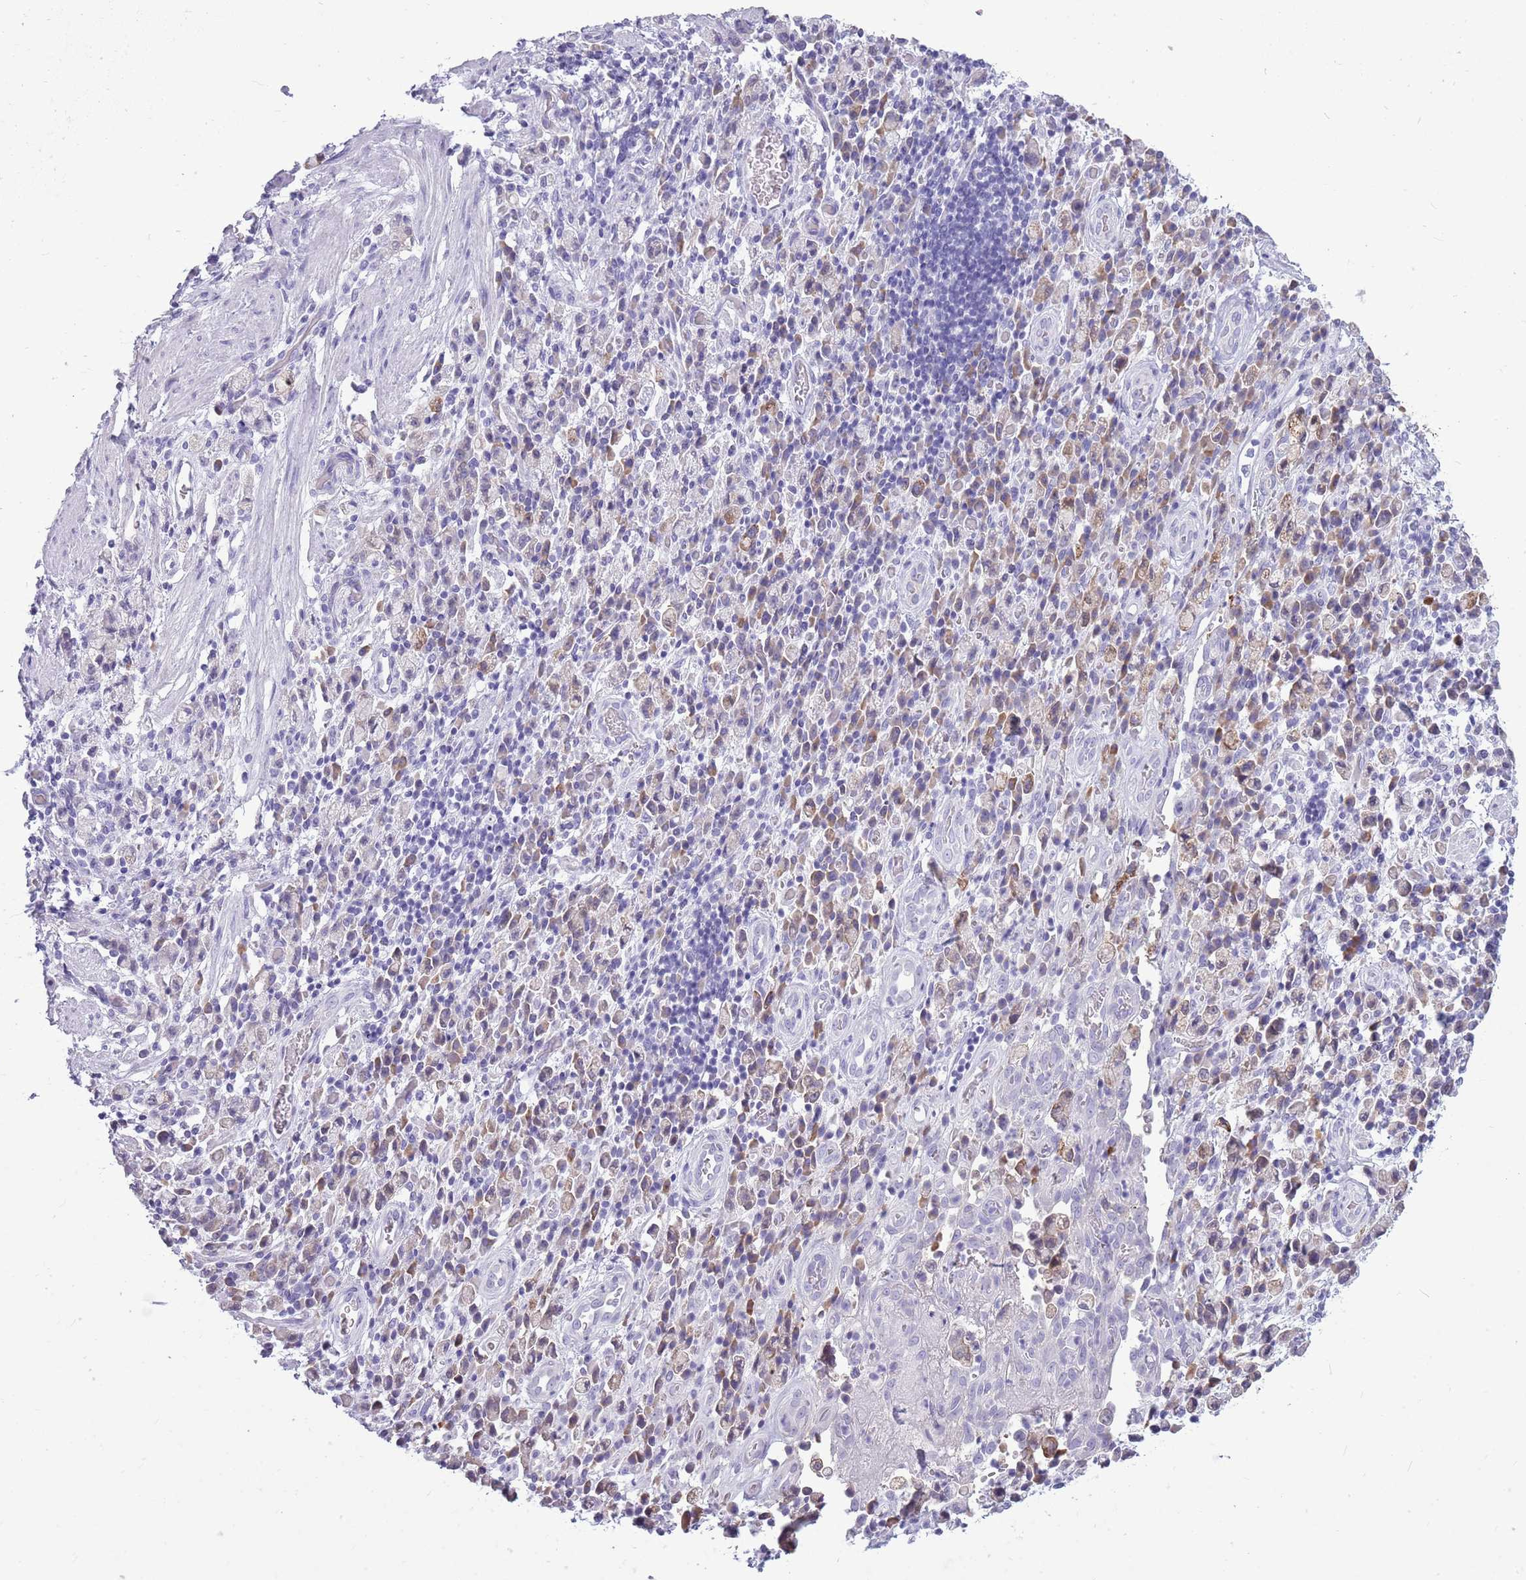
{"staining": {"intensity": "moderate", "quantity": "<25%", "location": "cytoplasmic/membranous"}, "tissue": "stomach cancer", "cell_type": "Tumor cells", "image_type": "cancer", "snomed": [{"axis": "morphology", "description": "Adenocarcinoma, NOS"}, {"axis": "topography", "description": "Stomach"}], "caption": "This is an image of immunohistochemistry staining of stomach cancer (adenocarcinoma), which shows moderate expression in the cytoplasmic/membranous of tumor cells.", "gene": "ZNF425", "patient": {"sex": "male", "age": 77}}